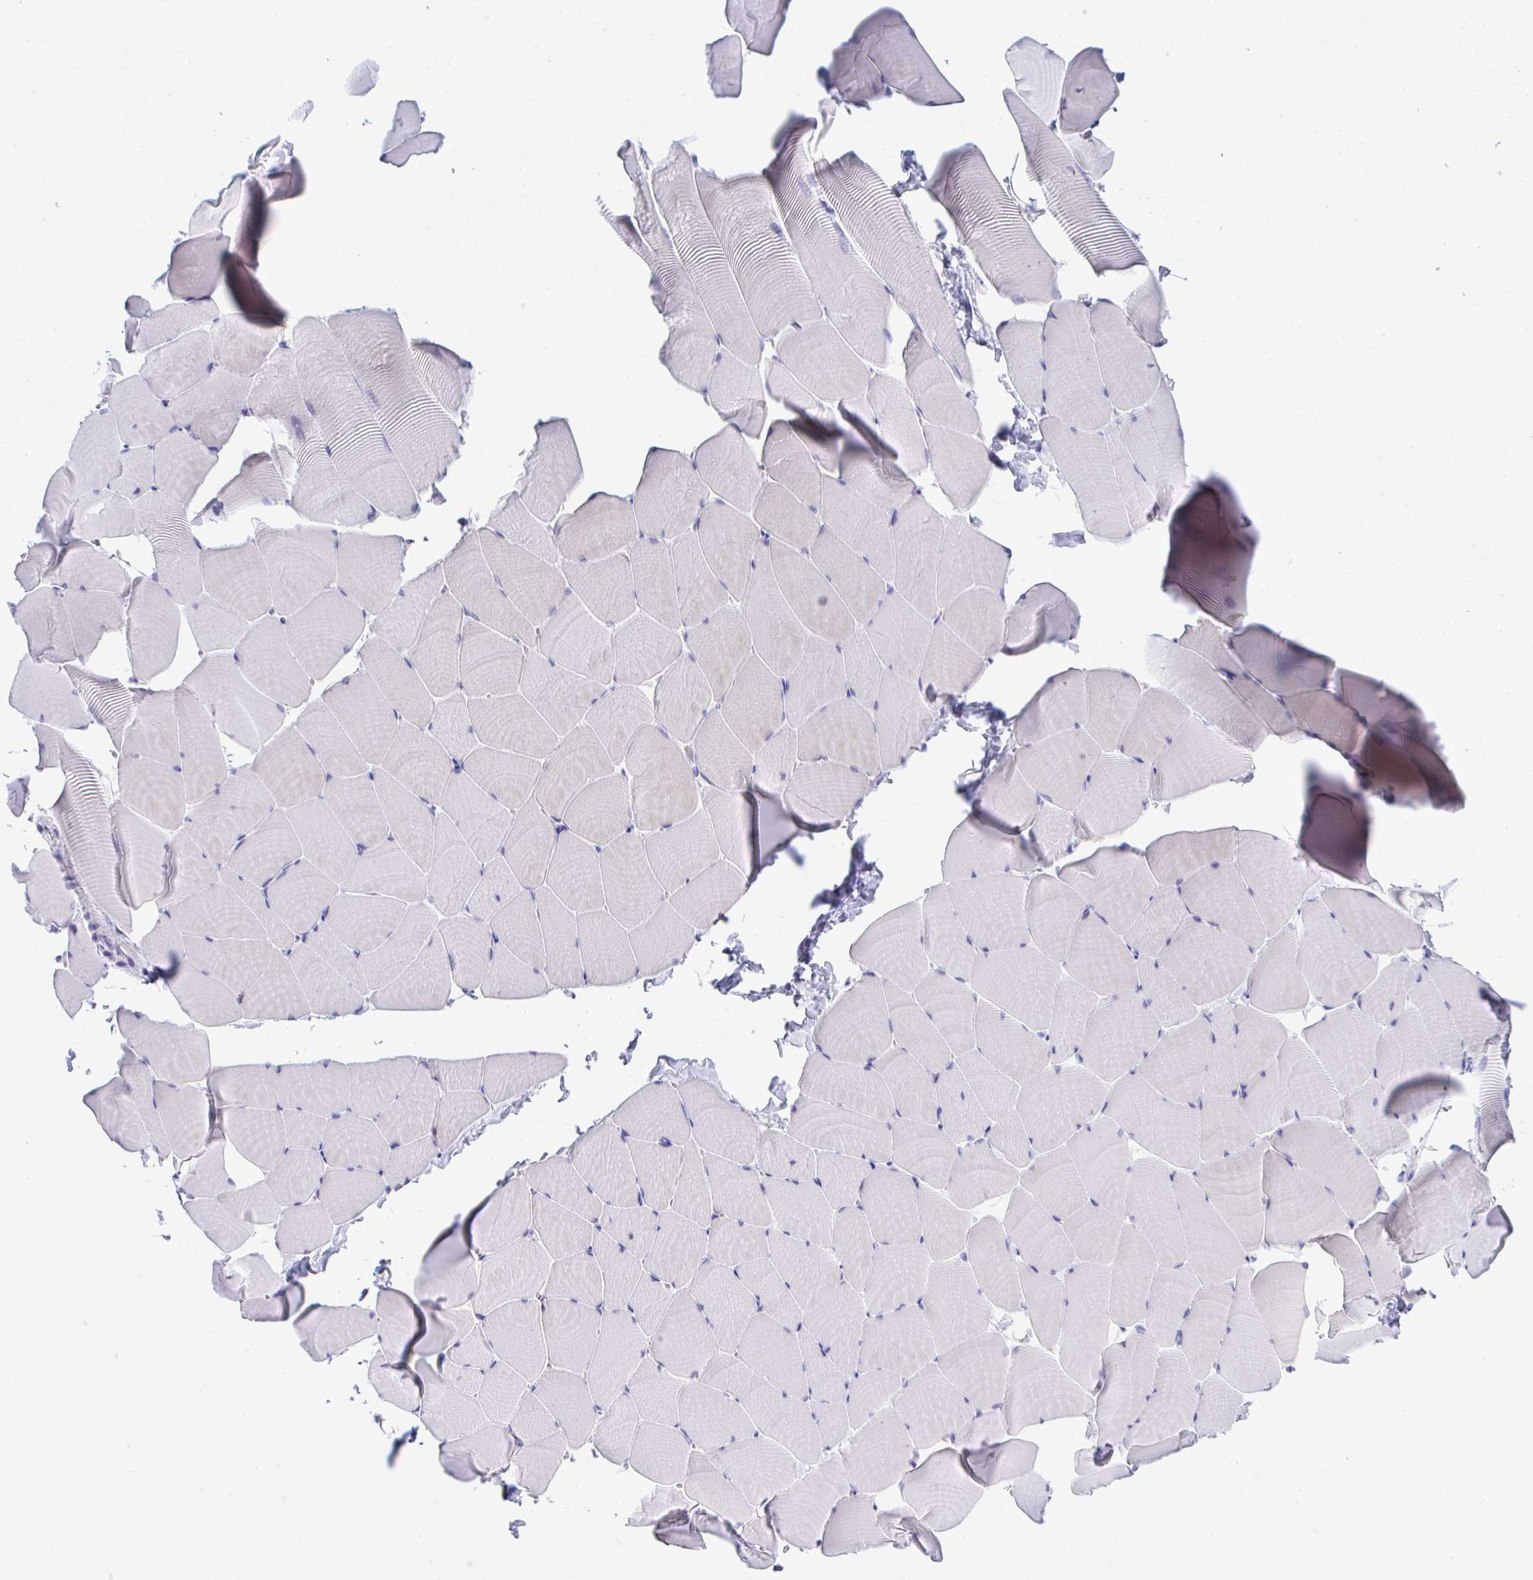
{"staining": {"intensity": "negative", "quantity": "none", "location": "none"}, "tissue": "skeletal muscle", "cell_type": "Myocytes", "image_type": "normal", "snomed": [{"axis": "morphology", "description": "Normal tissue, NOS"}, {"axis": "topography", "description": "Skeletal muscle"}], "caption": "High power microscopy photomicrograph of an immunohistochemistry (IHC) photomicrograph of unremarkable skeletal muscle, revealing no significant expression in myocytes. The staining was performed using DAB to visualize the protein expression in brown, while the nuclei were stained in blue with hematoxylin (Magnification: 20x).", "gene": "HOXB4", "patient": {"sex": "male", "age": 25}}